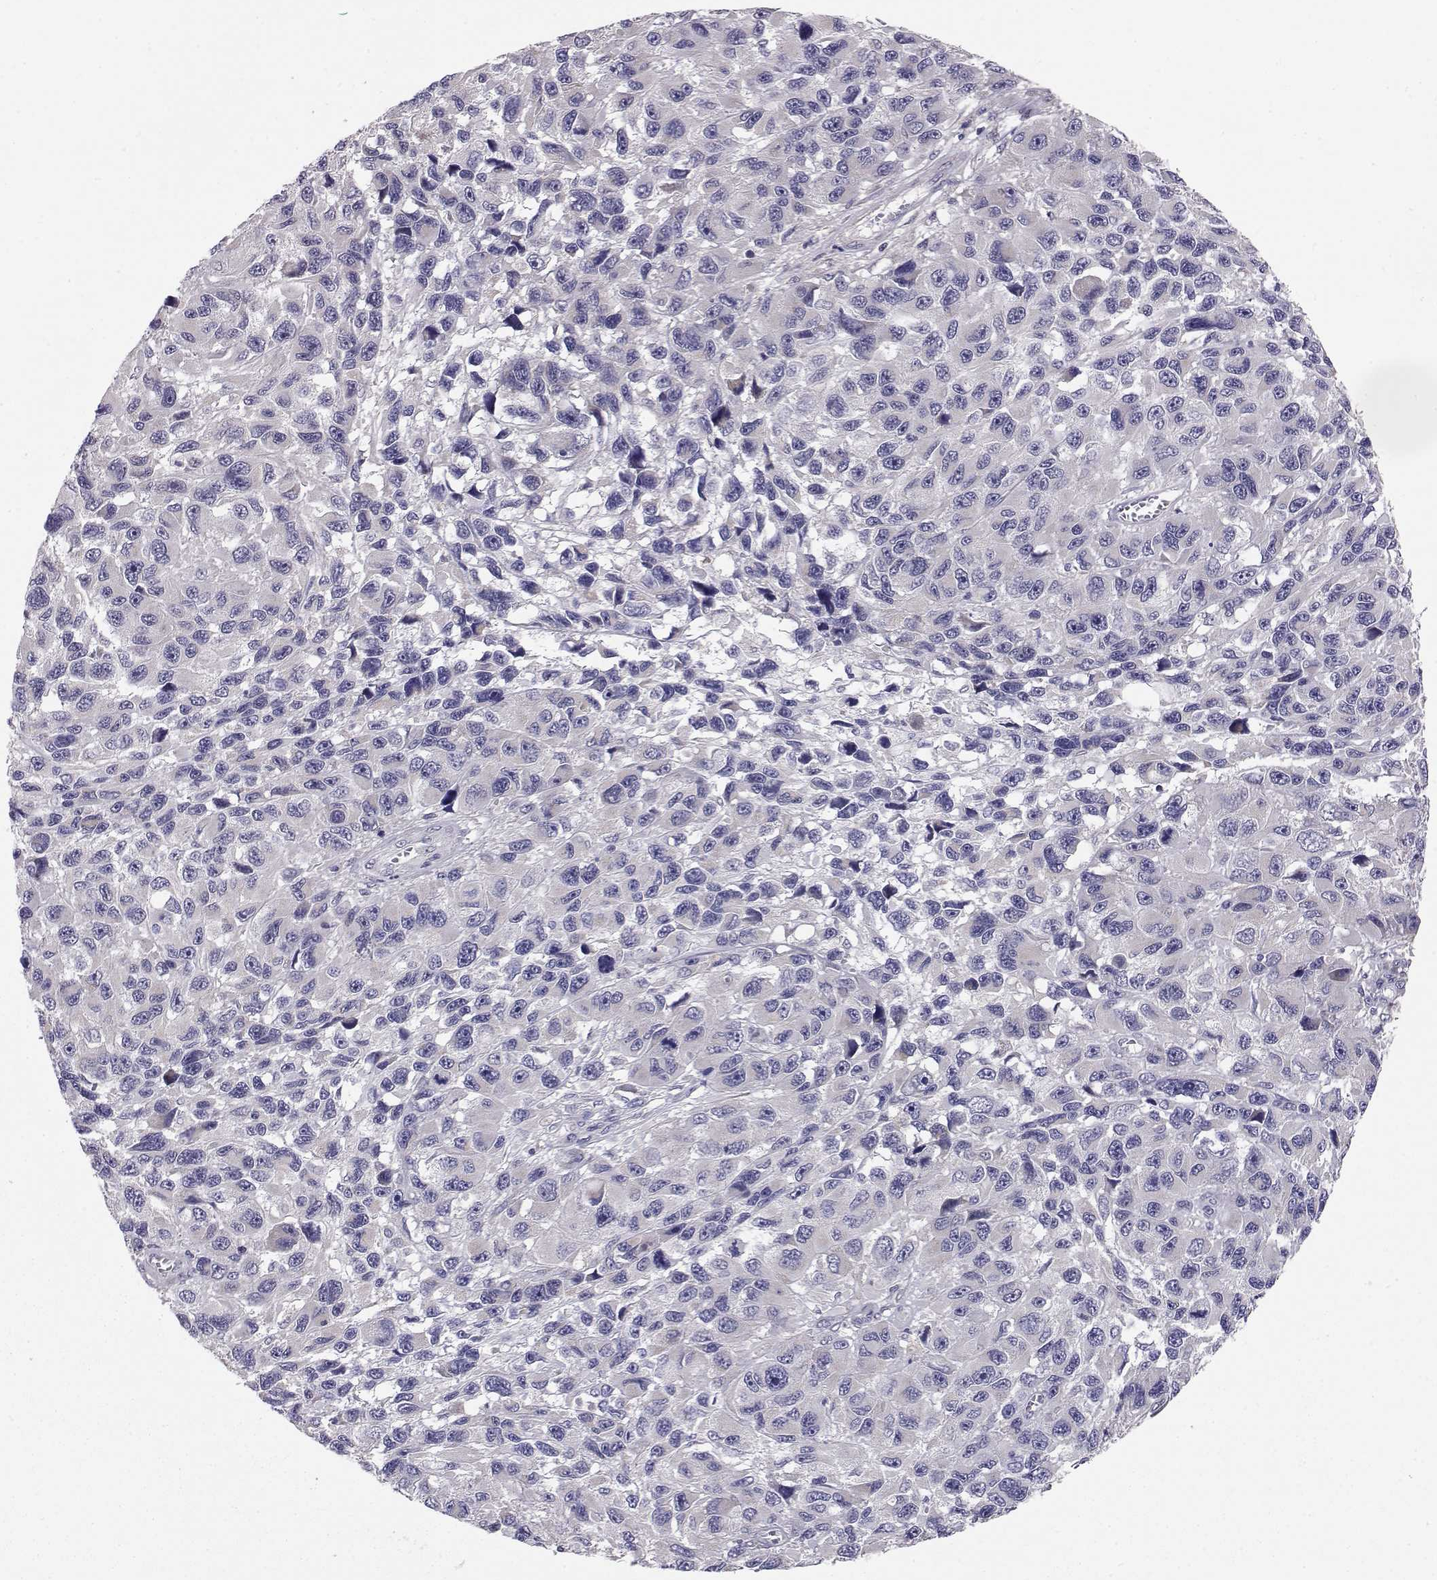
{"staining": {"intensity": "negative", "quantity": "none", "location": "none"}, "tissue": "melanoma", "cell_type": "Tumor cells", "image_type": "cancer", "snomed": [{"axis": "morphology", "description": "Malignant melanoma, NOS"}, {"axis": "topography", "description": "Skin"}], "caption": "A photomicrograph of malignant melanoma stained for a protein exhibits no brown staining in tumor cells.", "gene": "PEX5L", "patient": {"sex": "male", "age": 53}}